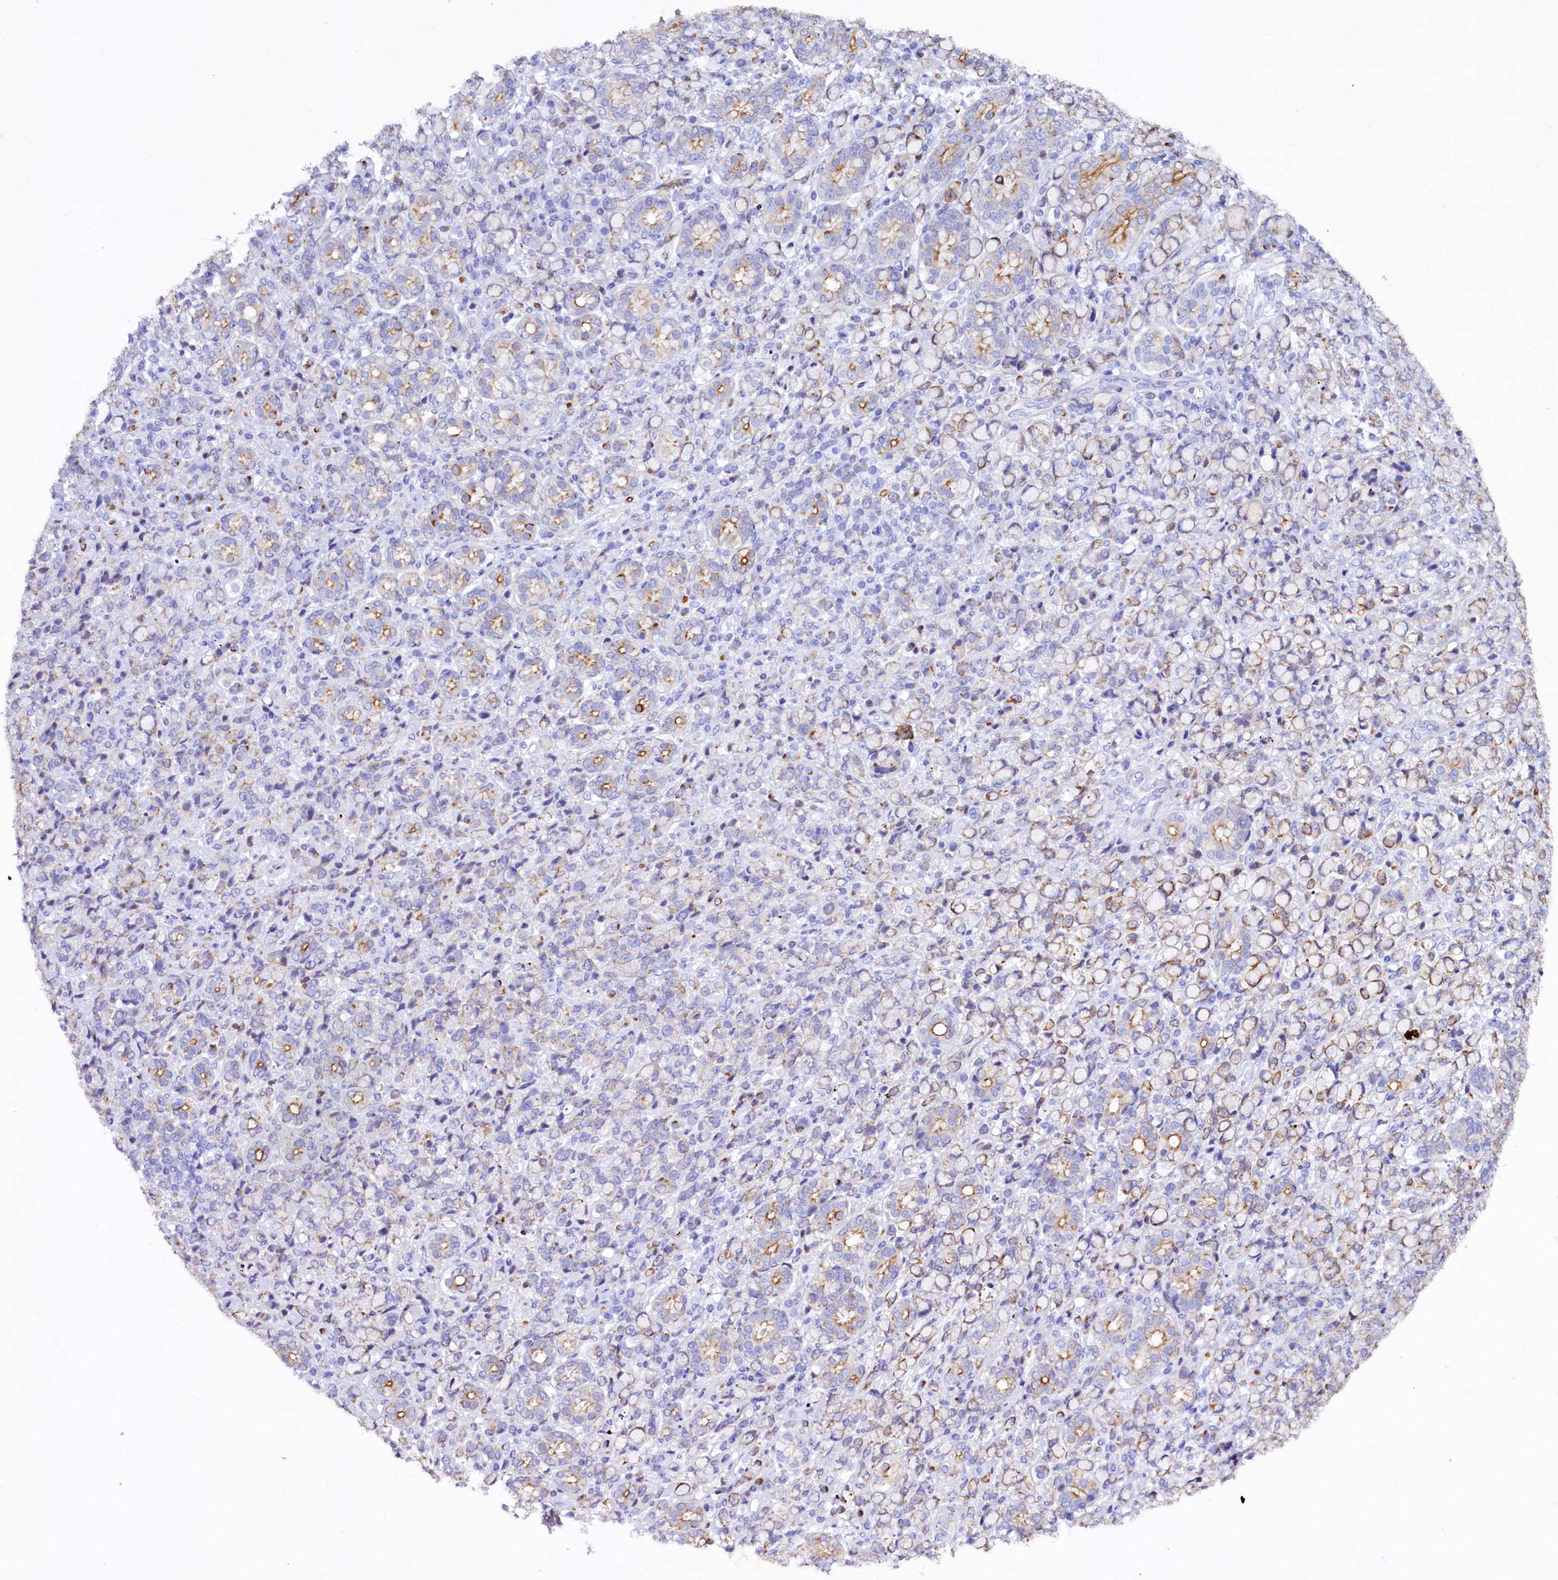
{"staining": {"intensity": "moderate", "quantity": "<25%", "location": "cytoplasmic/membranous"}, "tissue": "stomach cancer", "cell_type": "Tumor cells", "image_type": "cancer", "snomed": [{"axis": "morphology", "description": "Adenocarcinoma, NOS"}, {"axis": "topography", "description": "Stomach"}], "caption": "A brown stain highlights moderate cytoplasmic/membranous staining of a protein in stomach cancer tumor cells. (DAB IHC with brightfield microscopy, high magnification).", "gene": "FAAP20", "patient": {"sex": "female", "age": 79}}